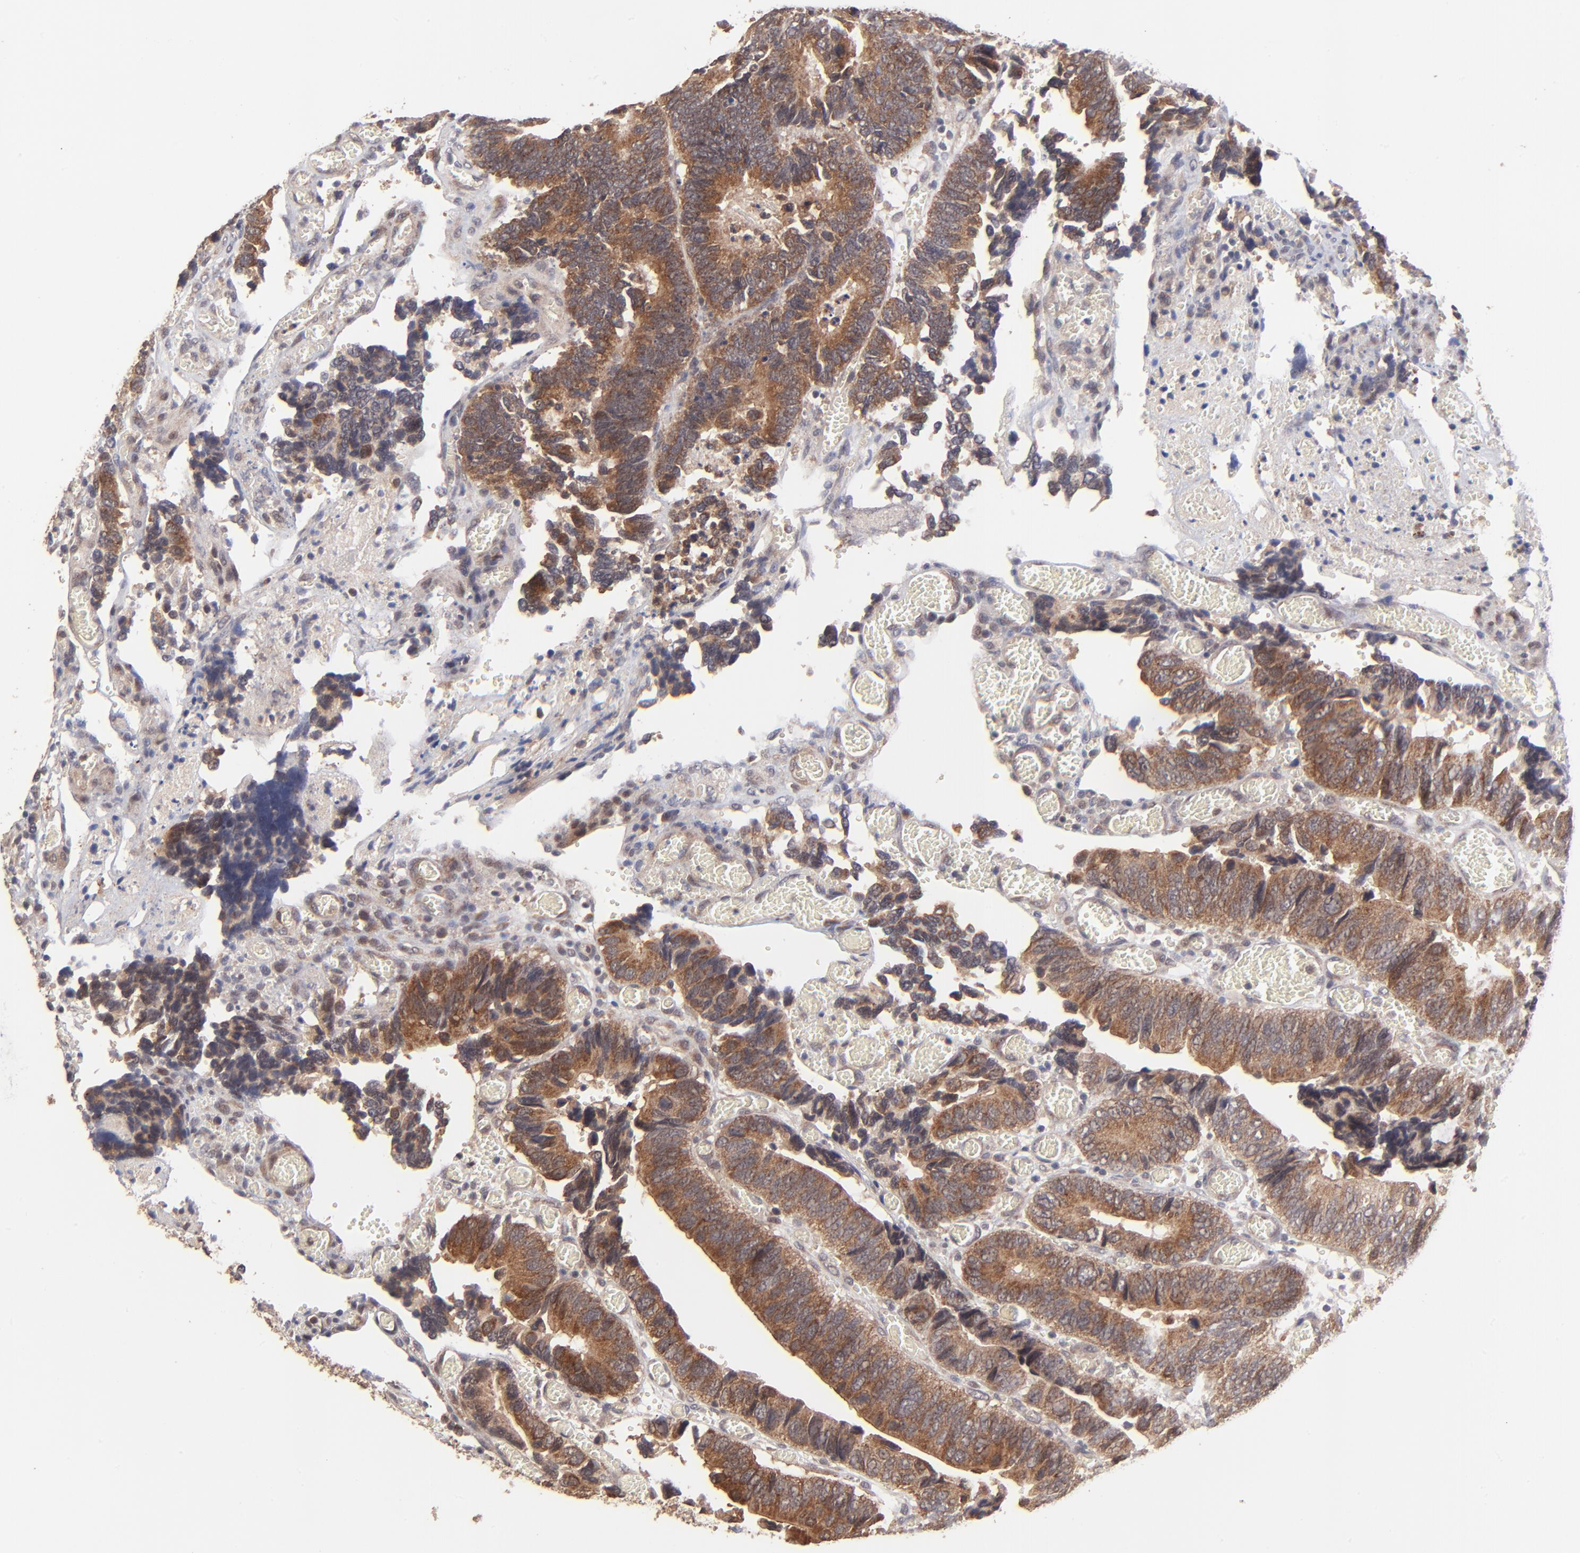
{"staining": {"intensity": "moderate", "quantity": ">75%", "location": "cytoplasmic/membranous"}, "tissue": "colorectal cancer", "cell_type": "Tumor cells", "image_type": "cancer", "snomed": [{"axis": "morphology", "description": "Adenocarcinoma, NOS"}, {"axis": "topography", "description": "Colon"}], "caption": "Brown immunohistochemical staining in human colorectal adenocarcinoma demonstrates moderate cytoplasmic/membranous staining in about >75% of tumor cells.", "gene": "BAIAP2L2", "patient": {"sex": "male", "age": 72}}